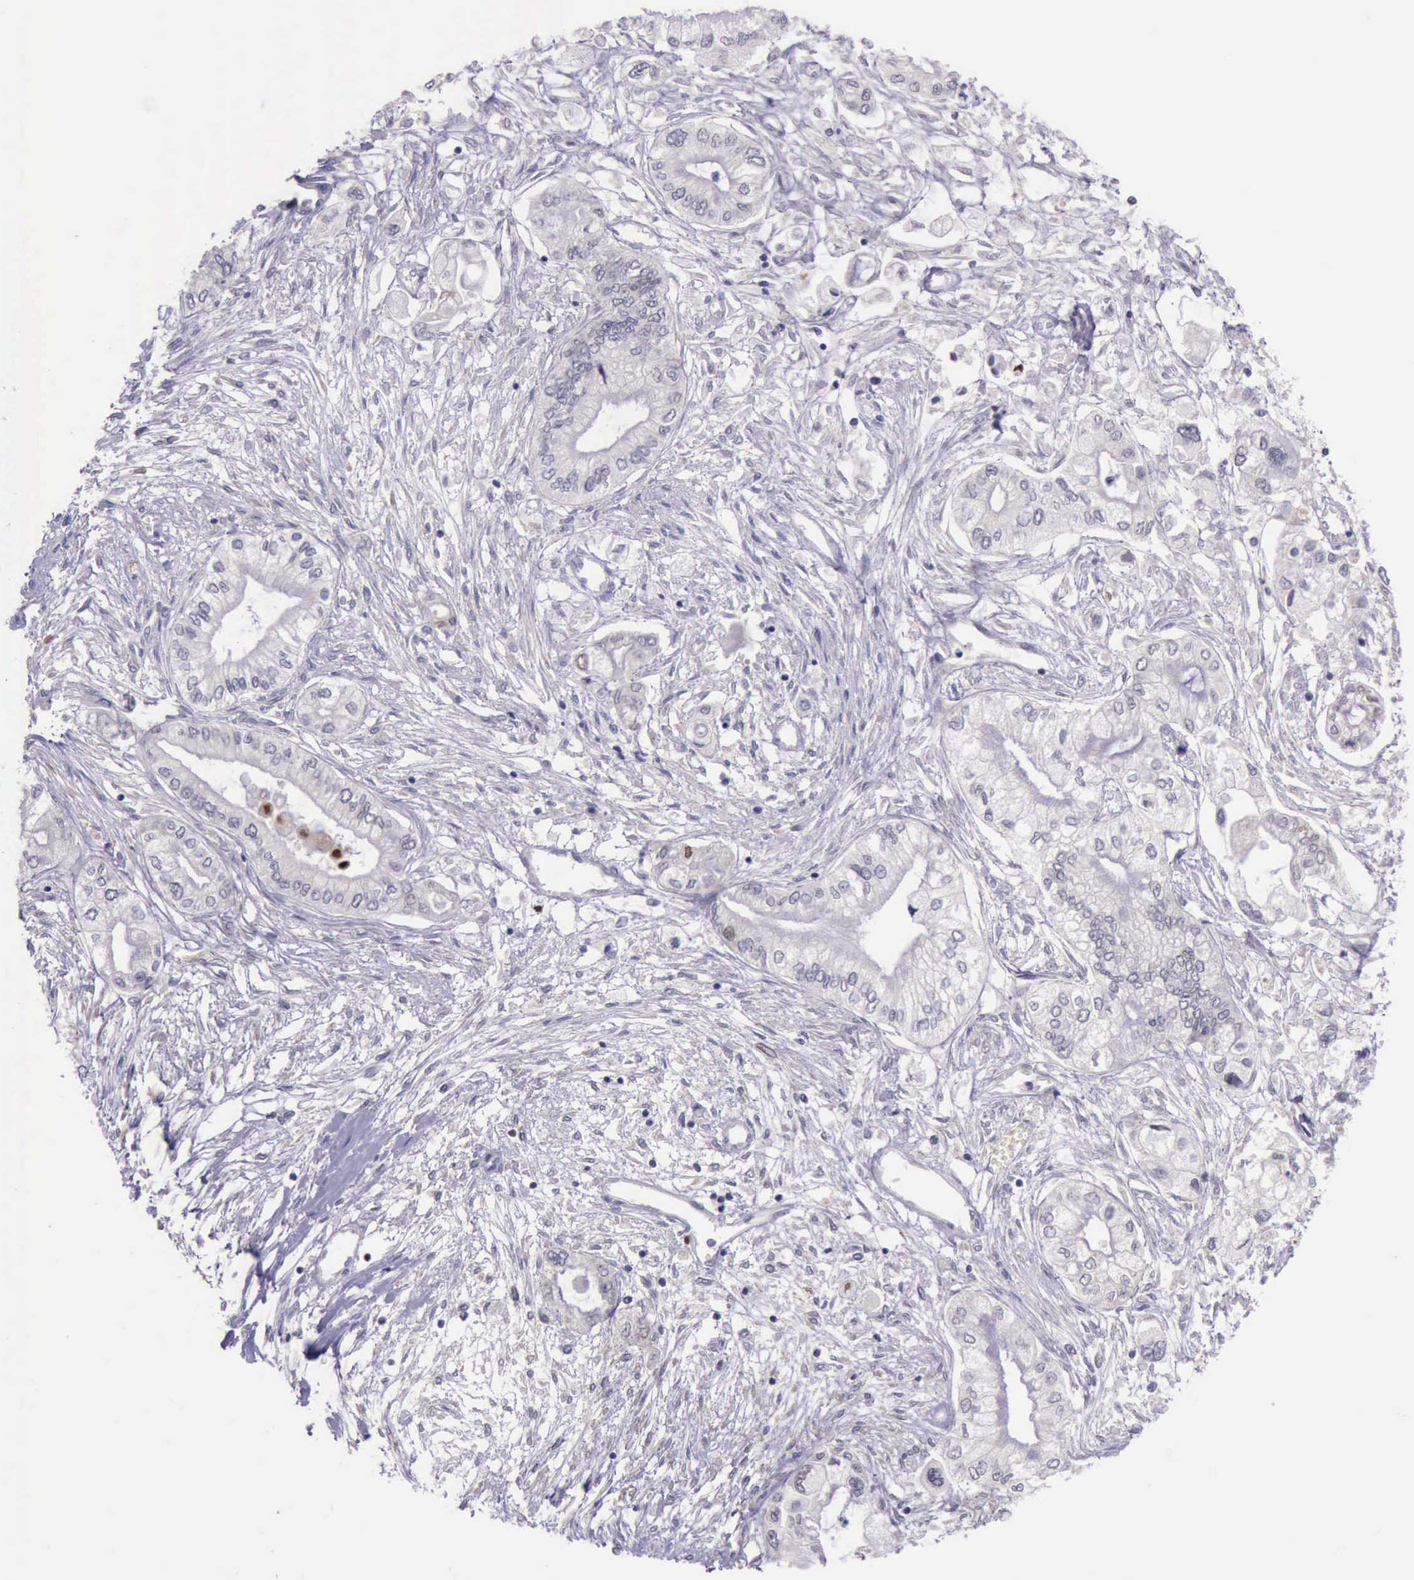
{"staining": {"intensity": "strong", "quantity": "<25%", "location": "nuclear"}, "tissue": "pancreatic cancer", "cell_type": "Tumor cells", "image_type": "cancer", "snomed": [{"axis": "morphology", "description": "Adenocarcinoma, NOS"}, {"axis": "topography", "description": "Pancreas"}], "caption": "Immunohistochemical staining of pancreatic adenocarcinoma shows medium levels of strong nuclear positivity in about <25% of tumor cells. (IHC, brightfield microscopy, high magnification).", "gene": "PARP1", "patient": {"sex": "male", "age": 79}}